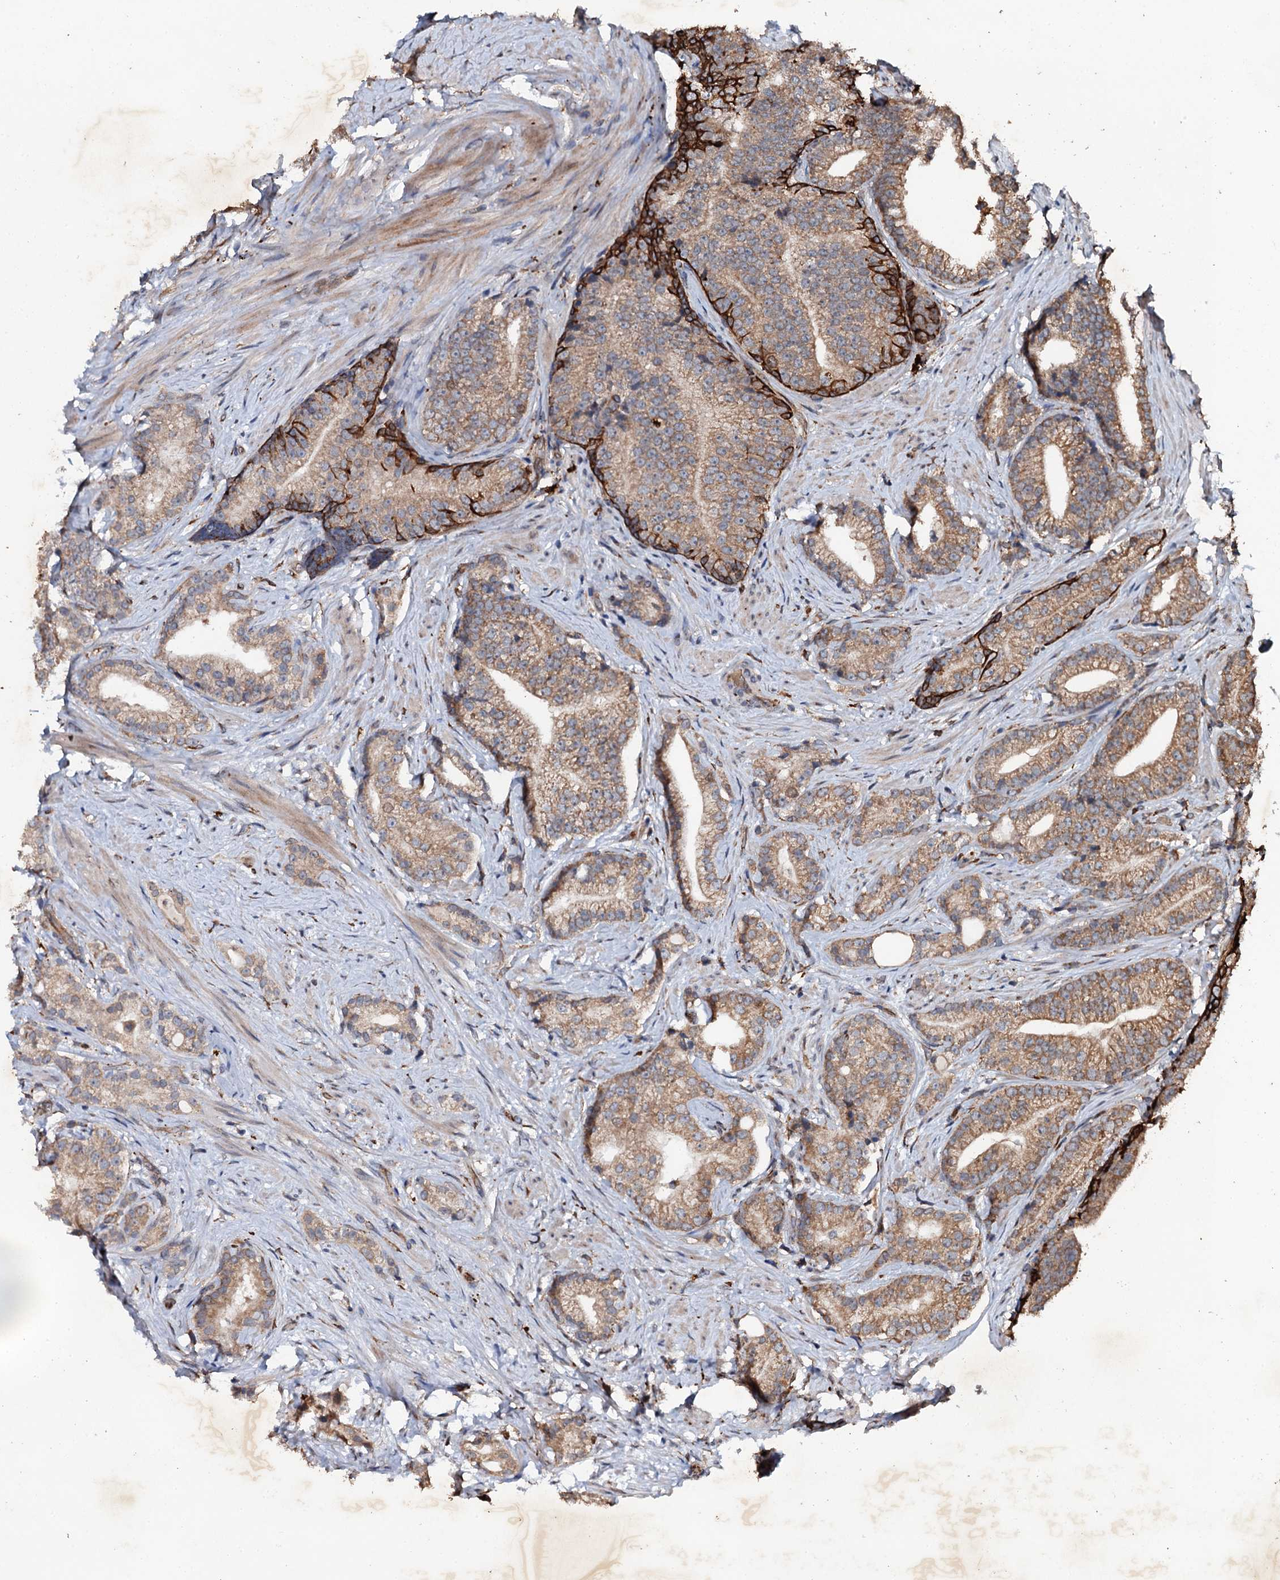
{"staining": {"intensity": "moderate", "quantity": ">75%", "location": "cytoplasmic/membranous"}, "tissue": "prostate cancer", "cell_type": "Tumor cells", "image_type": "cancer", "snomed": [{"axis": "morphology", "description": "Adenocarcinoma, Low grade"}, {"axis": "topography", "description": "Prostate"}], "caption": "A micrograph of human prostate cancer stained for a protein exhibits moderate cytoplasmic/membranous brown staining in tumor cells.", "gene": "ADAMTS10", "patient": {"sex": "male", "age": 71}}